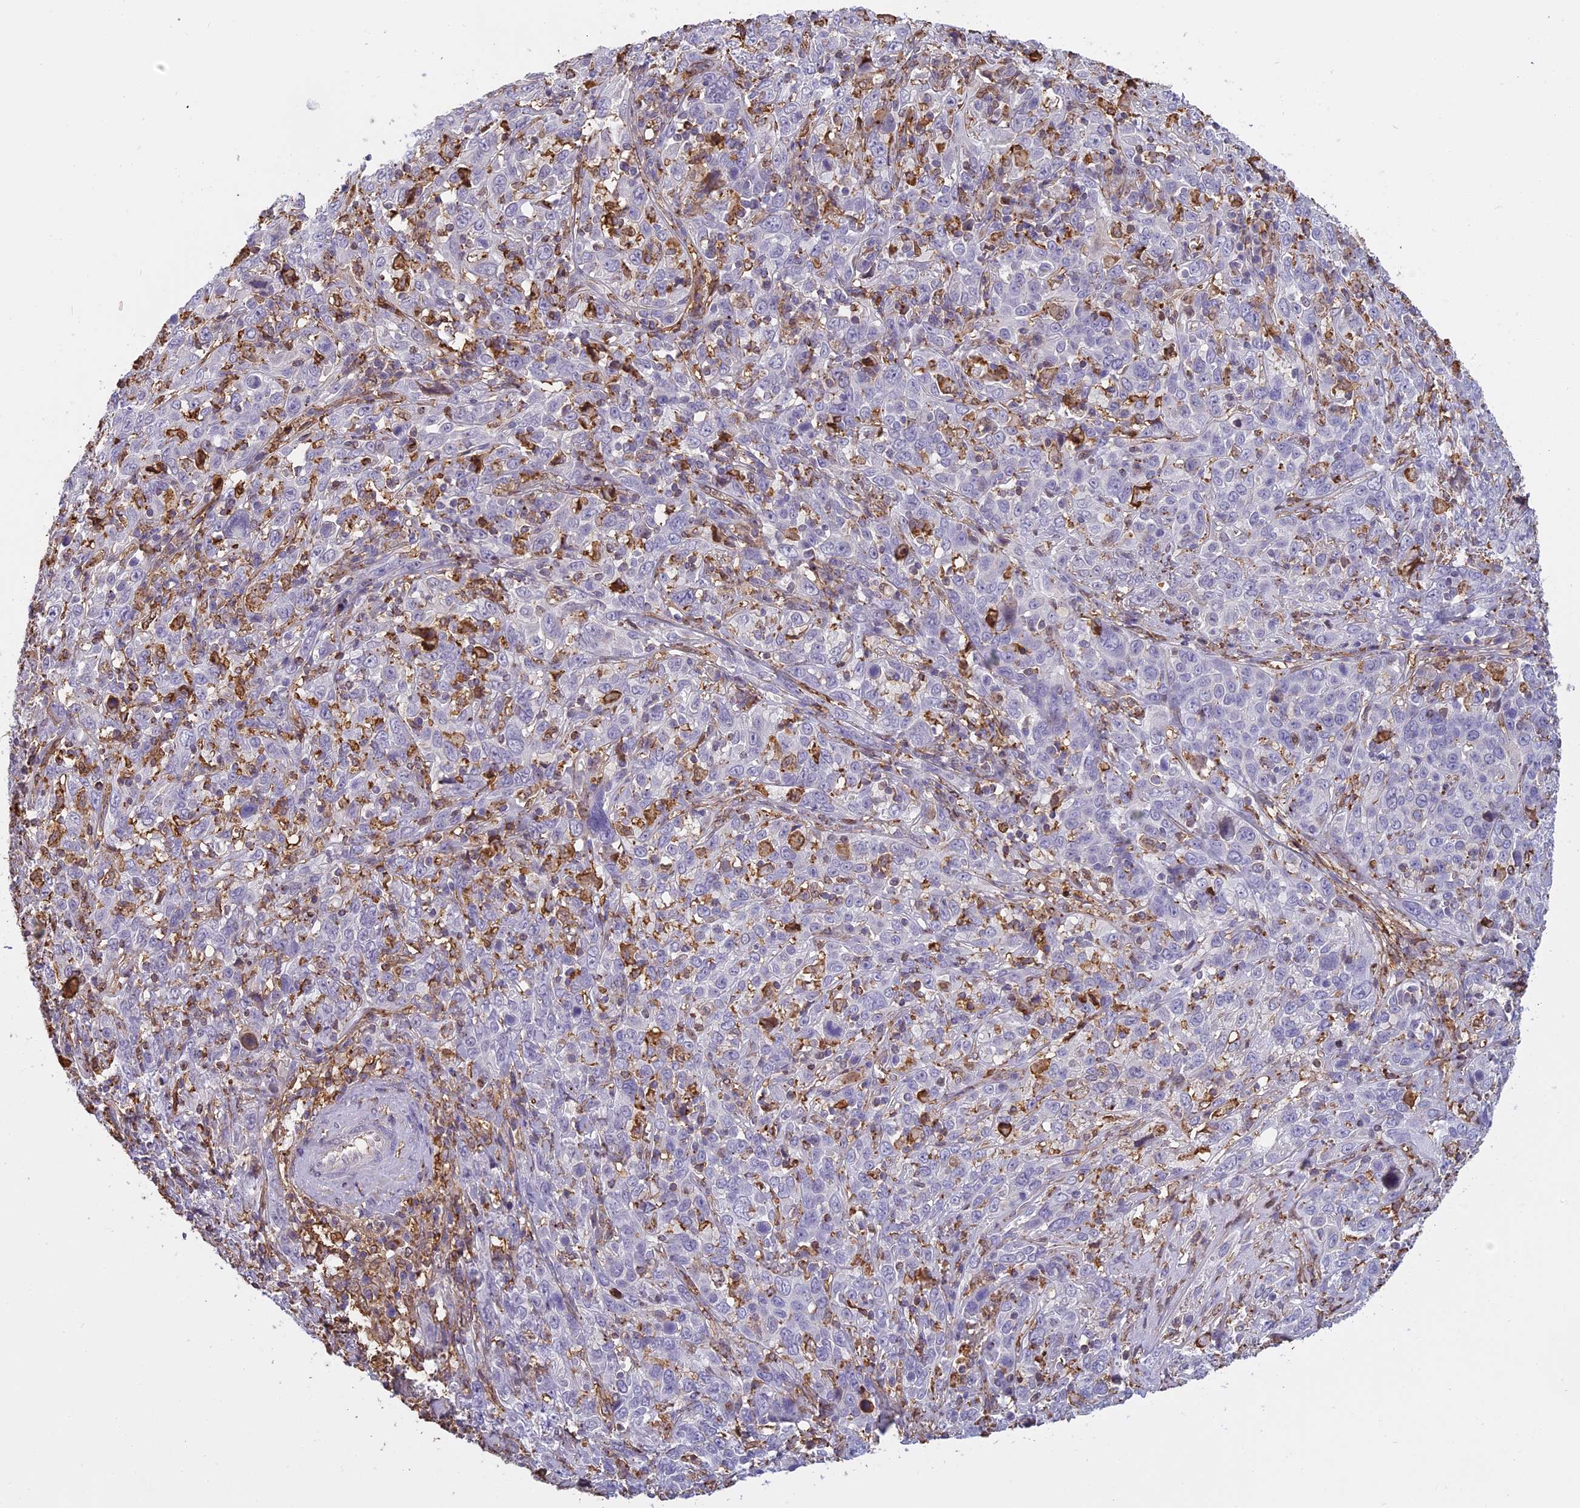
{"staining": {"intensity": "negative", "quantity": "none", "location": "none"}, "tissue": "cervical cancer", "cell_type": "Tumor cells", "image_type": "cancer", "snomed": [{"axis": "morphology", "description": "Squamous cell carcinoma, NOS"}, {"axis": "topography", "description": "Cervix"}], "caption": "This is an IHC micrograph of human cervical squamous cell carcinoma. There is no positivity in tumor cells.", "gene": "TMEM255B", "patient": {"sex": "female", "age": 46}}